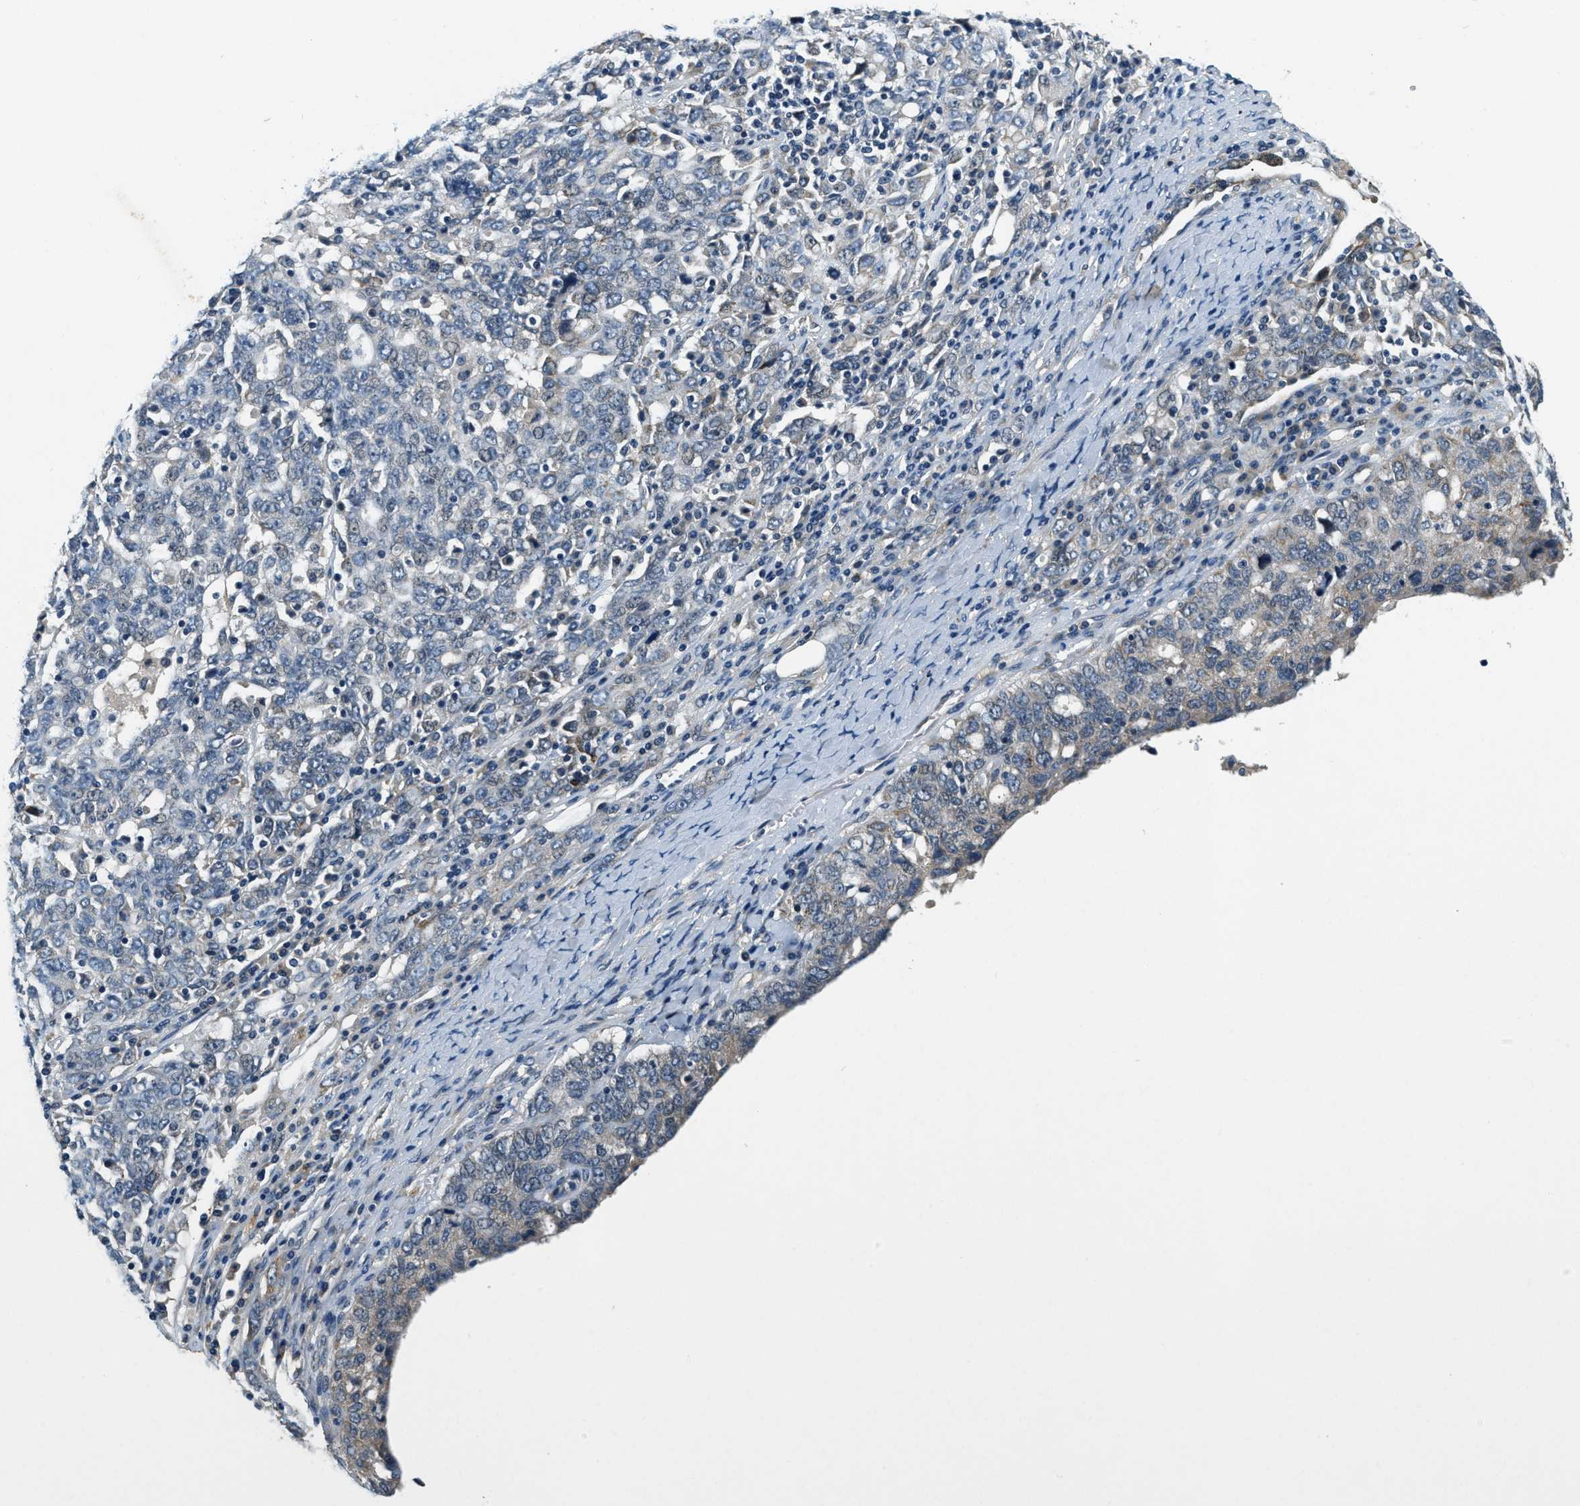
{"staining": {"intensity": "negative", "quantity": "none", "location": "none"}, "tissue": "ovarian cancer", "cell_type": "Tumor cells", "image_type": "cancer", "snomed": [{"axis": "morphology", "description": "Carcinoma, endometroid"}, {"axis": "topography", "description": "Ovary"}], "caption": "Immunohistochemistry (IHC) micrograph of neoplastic tissue: human ovarian cancer (endometroid carcinoma) stained with DAB demonstrates no significant protein positivity in tumor cells.", "gene": "YAE1", "patient": {"sex": "female", "age": 62}}